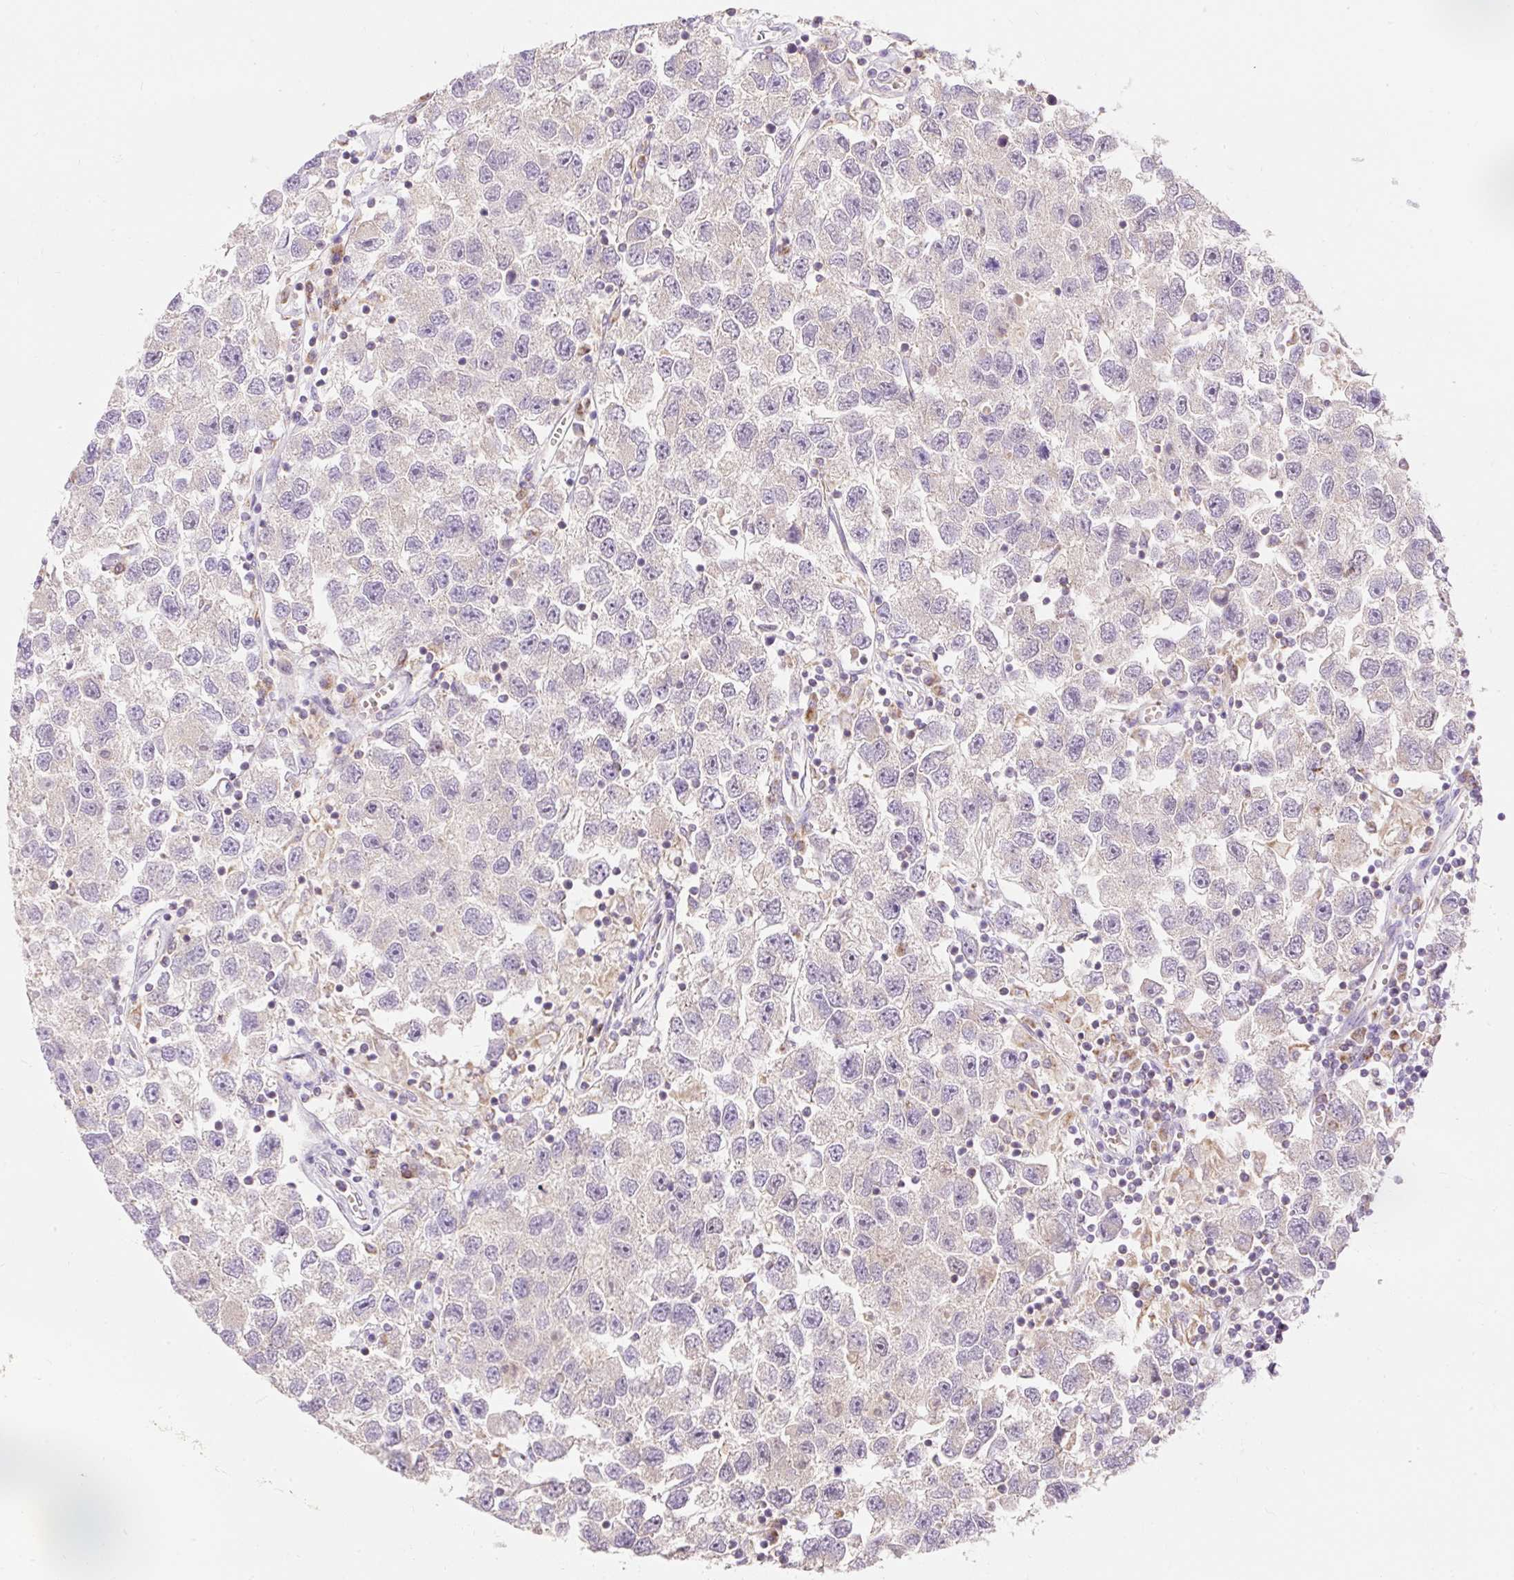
{"staining": {"intensity": "negative", "quantity": "none", "location": "none"}, "tissue": "testis cancer", "cell_type": "Tumor cells", "image_type": "cancer", "snomed": [{"axis": "morphology", "description": "Seminoma, NOS"}, {"axis": "topography", "description": "Testis"}], "caption": "Human testis cancer (seminoma) stained for a protein using immunohistochemistry (IHC) exhibits no expression in tumor cells.", "gene": "PMAIP1", "patient": {"sex": "male", "age": 26}}